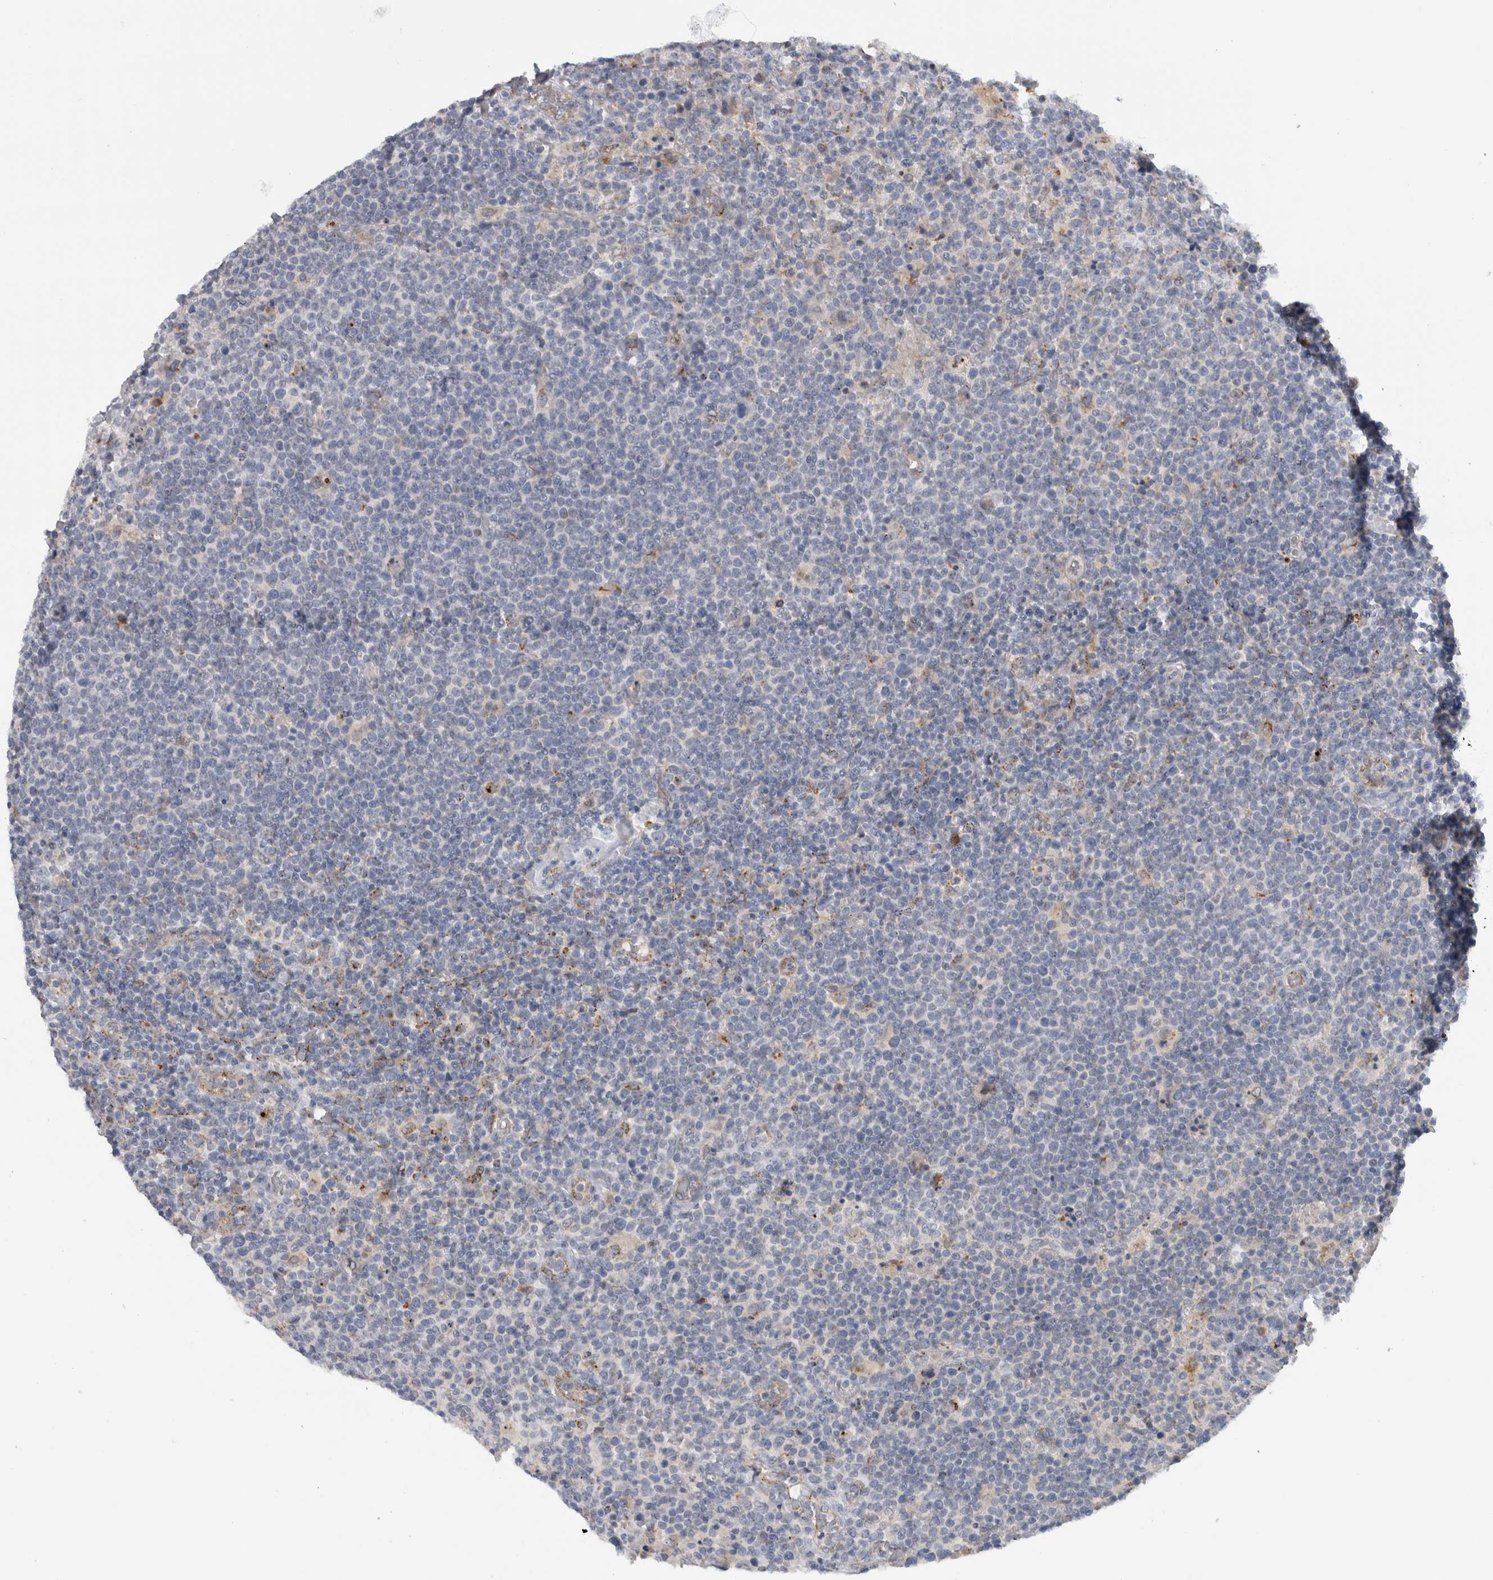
{"staining": {"intensity": "negative", "quantity": "none", "location": "none"}, "tissue": "lymphoma", "cell_type": "Tumor cells", "image_type": "cancer", "snomed": [{"axis": "morphology", "description": "Malignant lymphoma, non-Hodgkin's type, High grade"}, {"axis": "topography", "description": "Lymph node"}], "caption": "This is an immunohistochemistry histopathology image of human high-grade malignant lymphoma, non-Hodgkin's type. There is no positivity in tumor cells.", "gene": "MGAT1", "patient": {"sex": "male", "age": 61}}